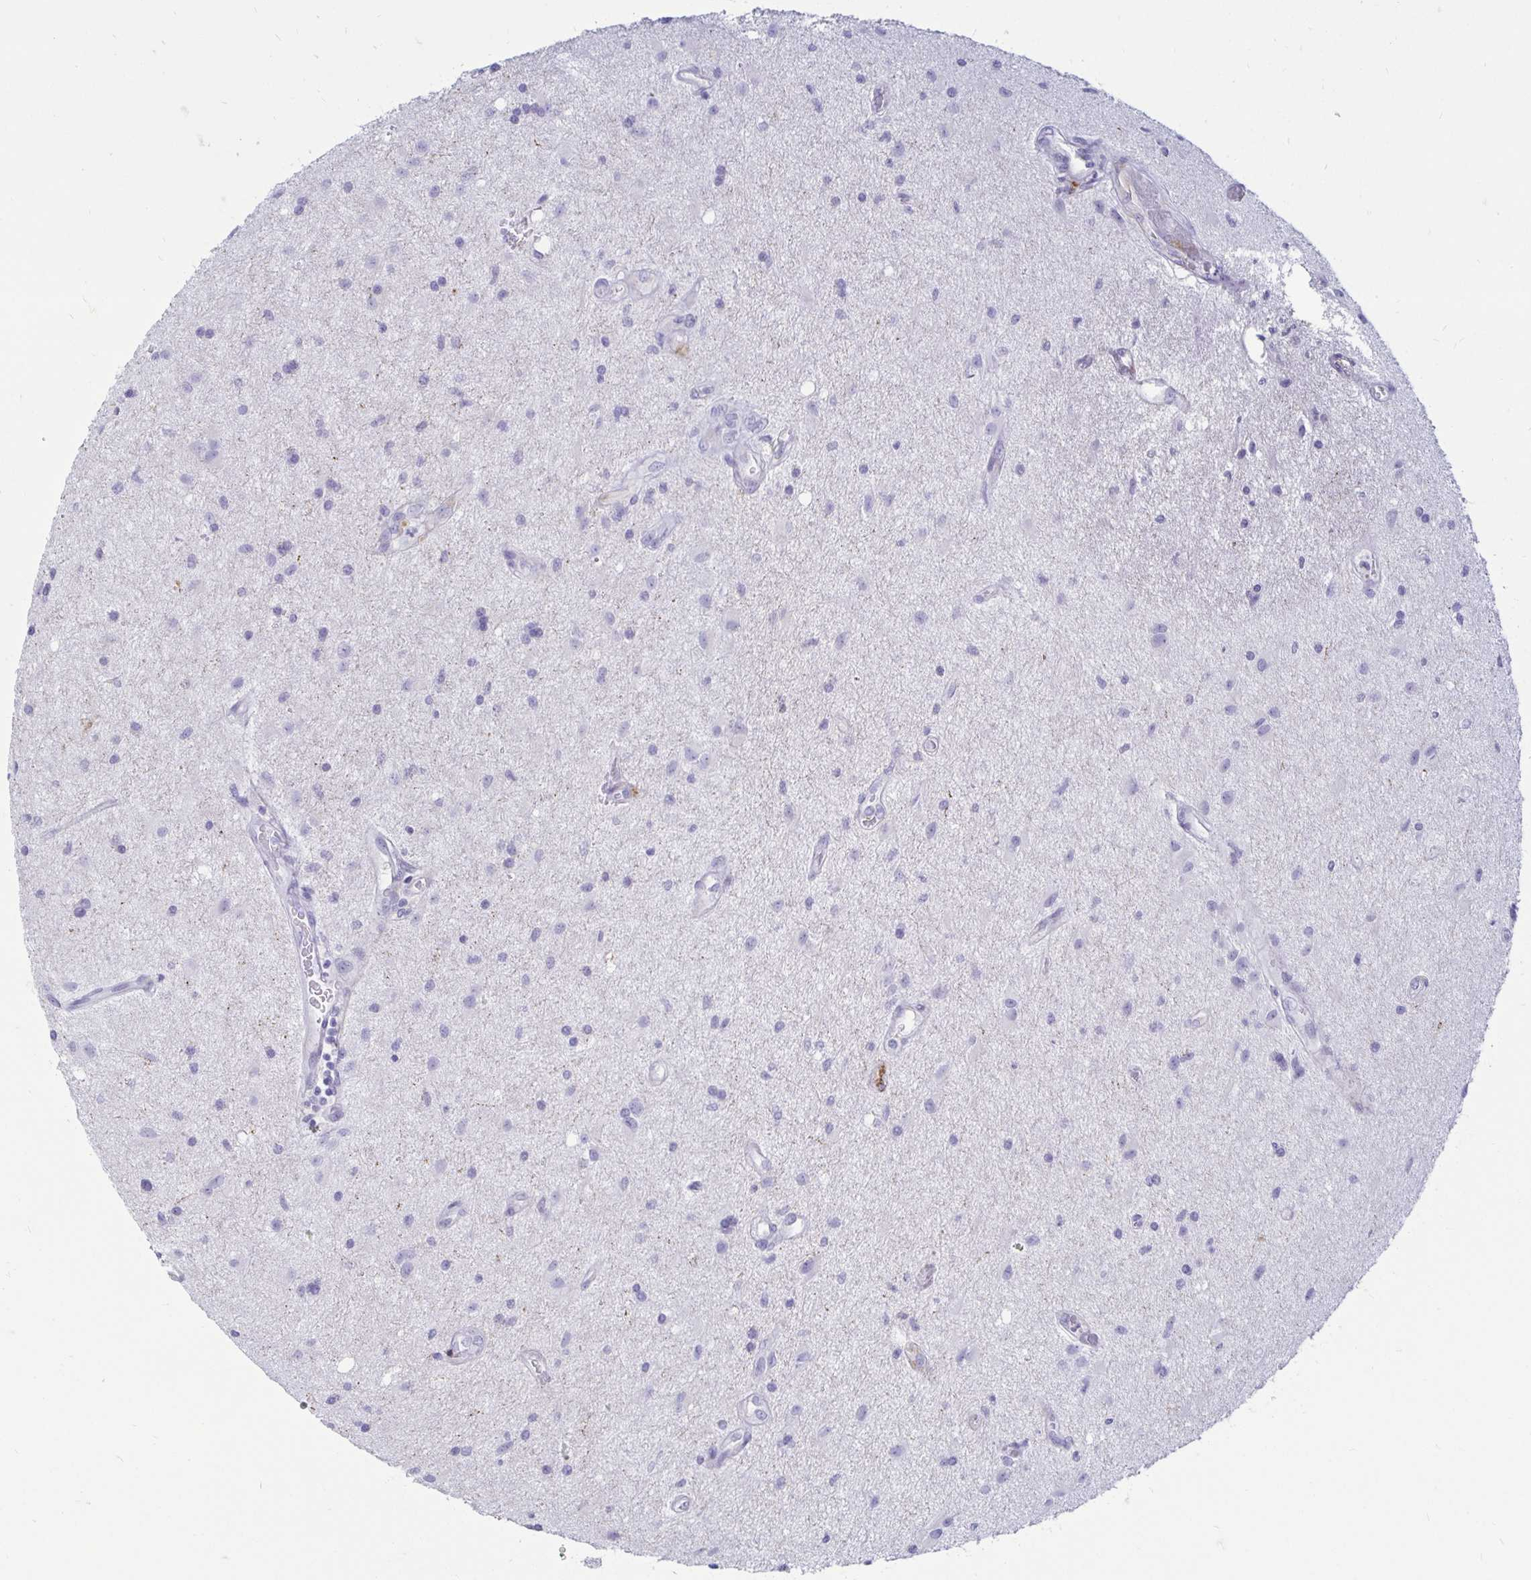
{"staining": {"intensity": "negative", "quantity": "none", "location": "none"}, "tissue": "glioma", "cell_type": "Tumor cells", "image_type": "cancer", "snomed": [{"axis": "morphology", "description": "Glioma, malignant, High grade"}, {"axis": "topography", "description": "Brain"}], "caption": "The histopathology image reveals no staining of tumor cells in malignant glioma (high-grade).", "gene": "TIMP1", "patient": {"sex": "male", "age": 67}}